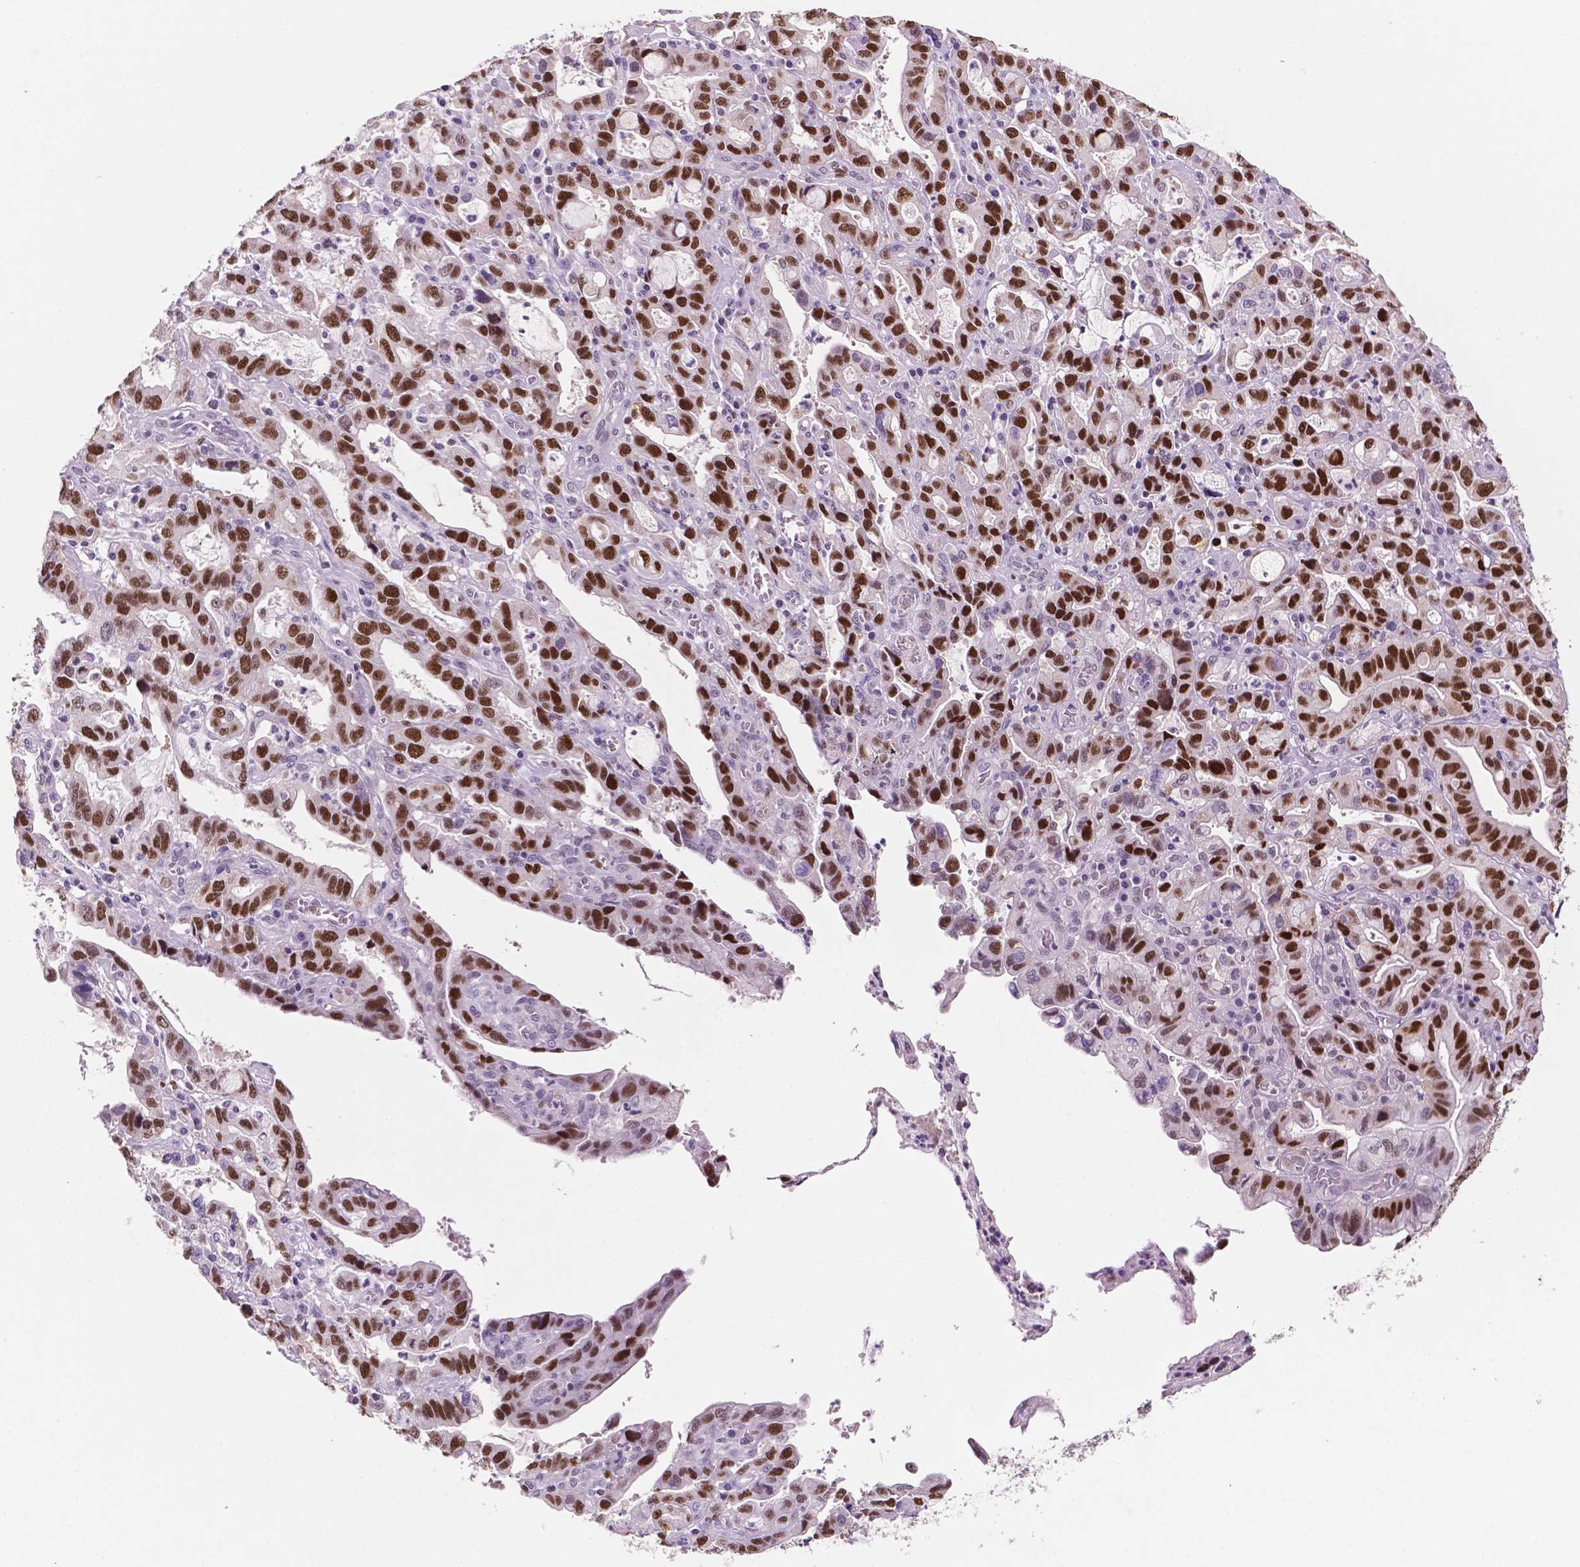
{"staining": {"intensity": "moderate", "quantity": ">75%", "location": "nuclear"}, "tissue": "stomach cancer", "cell_type": "Tumor cells", "image_type": "cancer", "snomed": [{"axis": "morphology", "description": "Adenocarcinoma, NOS"}, {"axis": "topography", "description": "Stomach, lower"}], "caption": "An IHC micrograph of tumor tissue is shown. Protein staining in brown shows moderate nuclear positivity in adenocarcinoma (stomach) within tumor cells. The staining is performed using DAB brown chromogen to label protein expression. The nuclei are counter-stained blue using hematoxylin.", "gene": "NCAPH2", "patient": {"sex": "female", "age": 76}}